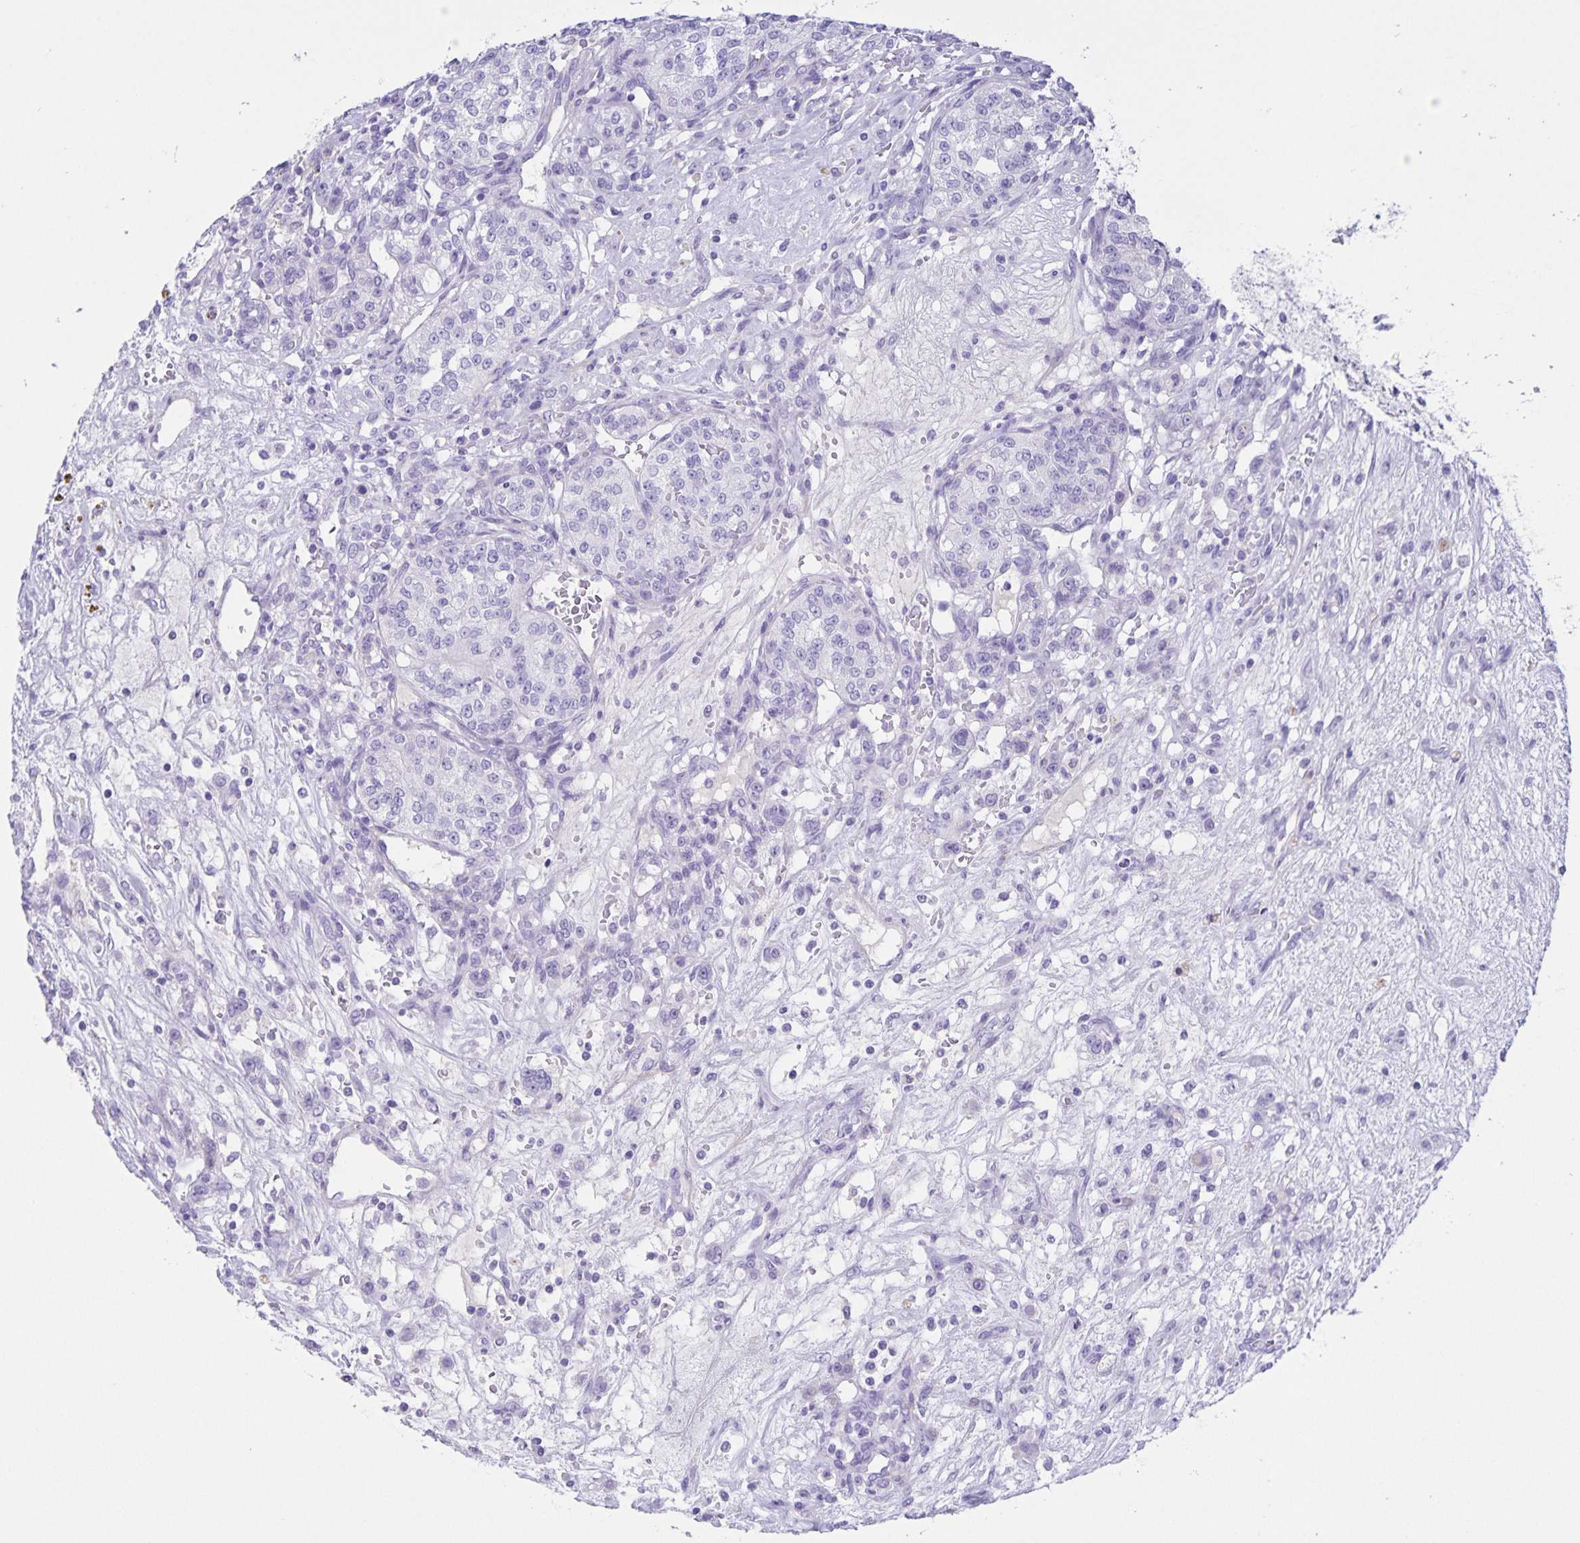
{"staining": {"intensity": "negative", "quantity": "none", "location": "none"}, "tissue": "renal cancer", "cell_type": "Tumor cells", "image_type": "cancer", "snomed": [{"axis": "morphology", "description": "Adenocarcinoma, NOS"}, {"axis": "topography", "description": "Kidney"}], "caption": "Immunohistochemistry (IHC) photomicrograph of neoplastic tissue: human renal cancer stained with DAB (3,3'-diaminobenzidine) reveals no significant protein staining in tumor cells.", "gene": "UBQLN3", "patient": {"sex": "female", "age": 63}}